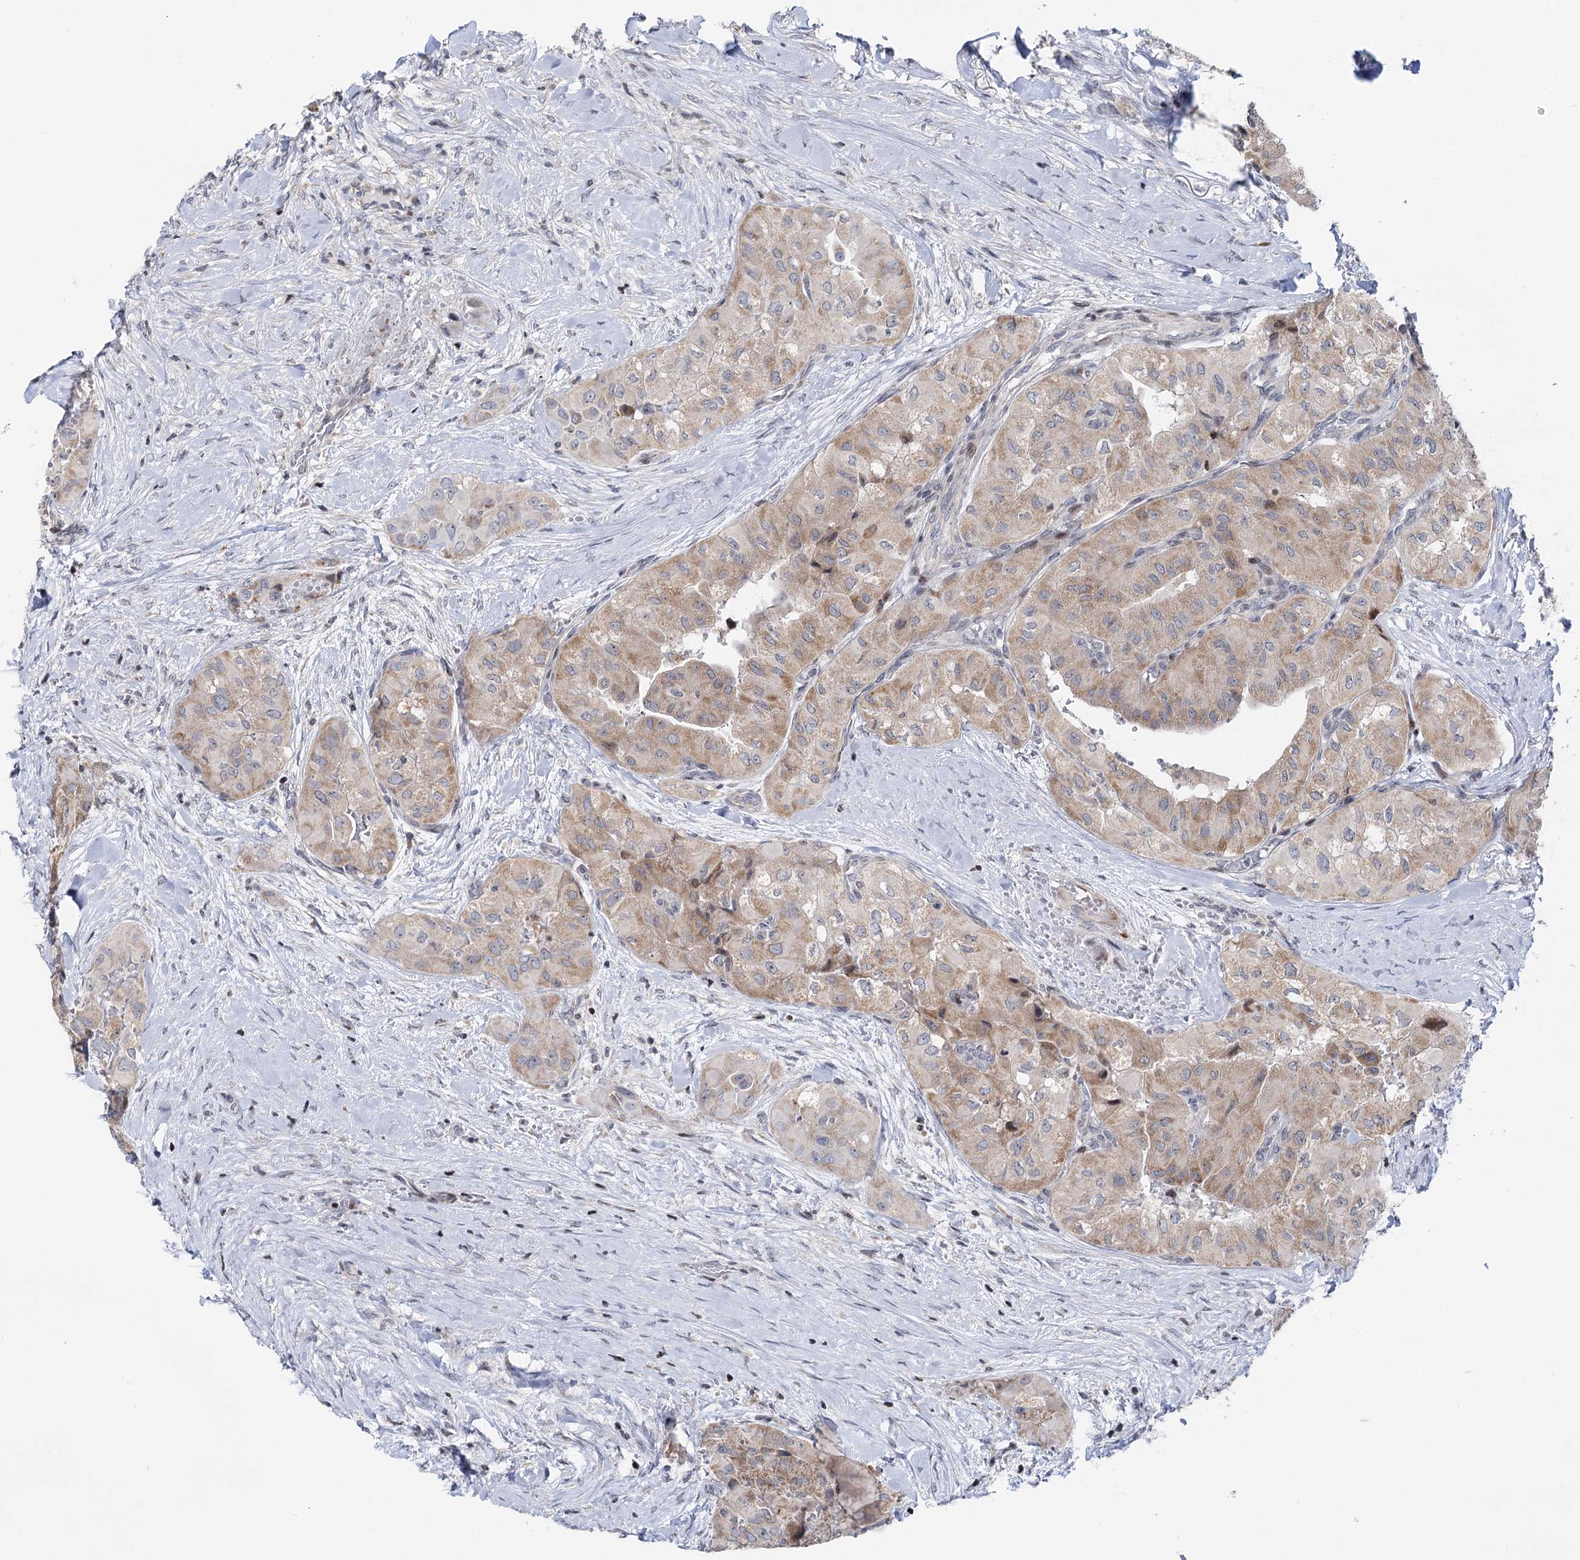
{"staining": {"intensity": "moderate", "quantity": "25%-75%", "location": "cytoplasmic/membranous"}, "tissue": "thyroid cancer", "cell_type": "Tumor cells", "image_type": "cancer", "snomed": [{"axis": "morphology", "description": "Papillary adenocarcinoma, NOS"}, {"axis": "topography", "description": "Thyroid gland"}], "caption": "This is an image of immunohistochemistry (IHC) staining of thyroid cancer (papillary adenocarcinoma), which shows moderate positivity in the cytoplasmic/membranous of tumor cells.", "gene": "PTGR1", "patient": {"sex": "female", "age": 59}}